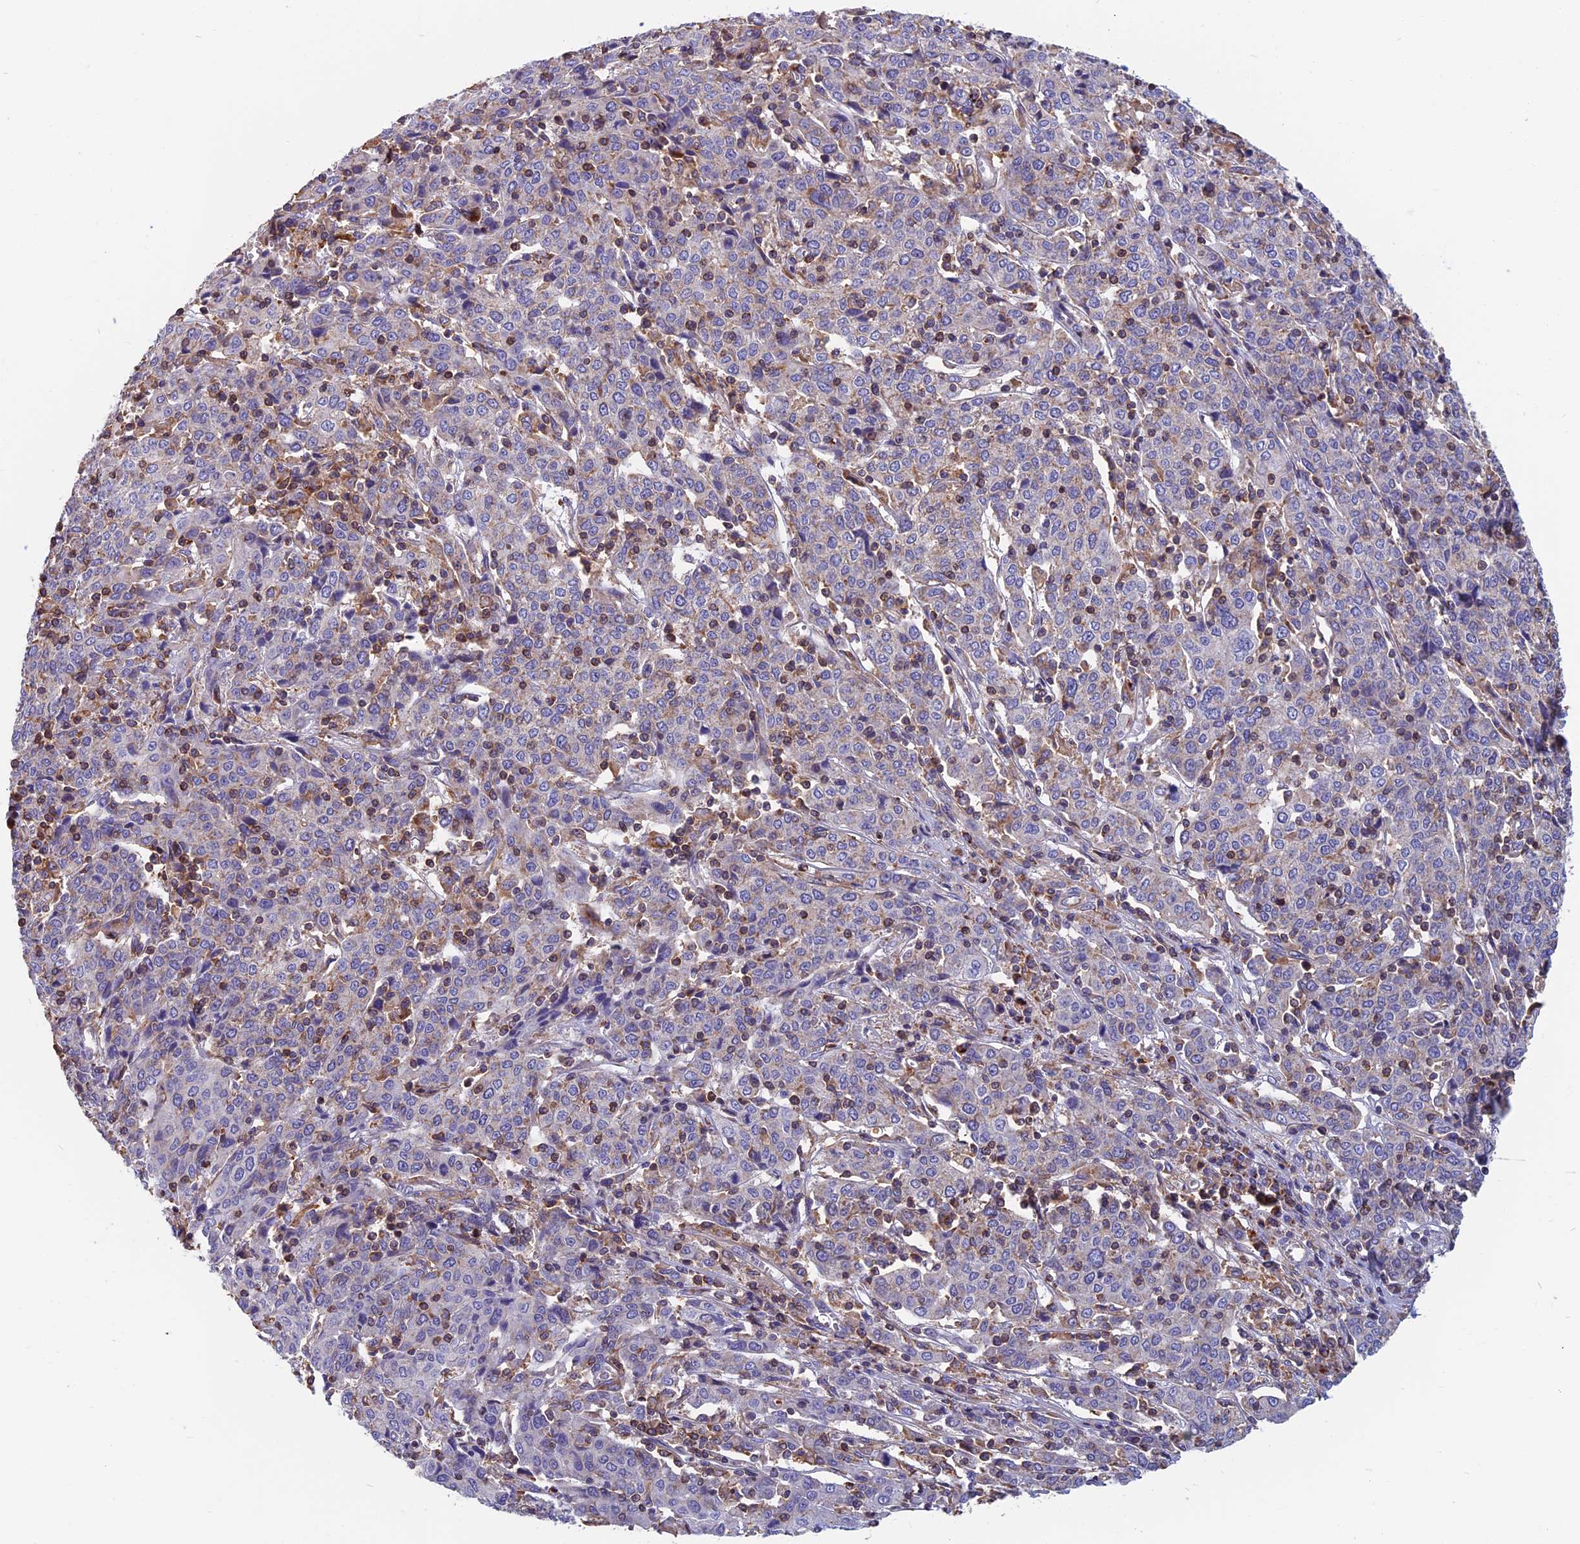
{"staining": {"intensity": "weak", "quantity": "25%-75%", "location": "cytoplasmic/membranous"}, "tissue": "cervical cancer", "cell_type": "Tumor cells", "image_type": "cancer", "snomed": [{"axis": "morphology", "description": "Squamous cell carcinoma, NOS"}, {"axis": "topography", "description": "Cervix"}], "caption": "Cervical cancer (squamous cell carcinoma) tissue demonstrates weak cytoplasmic/membranous expression in approximately 25%-75% of tumor cells, visualized by immunohistochemistry.", "gene": "HSD17B8", "patient": {"sex": "female", "age": 67}}